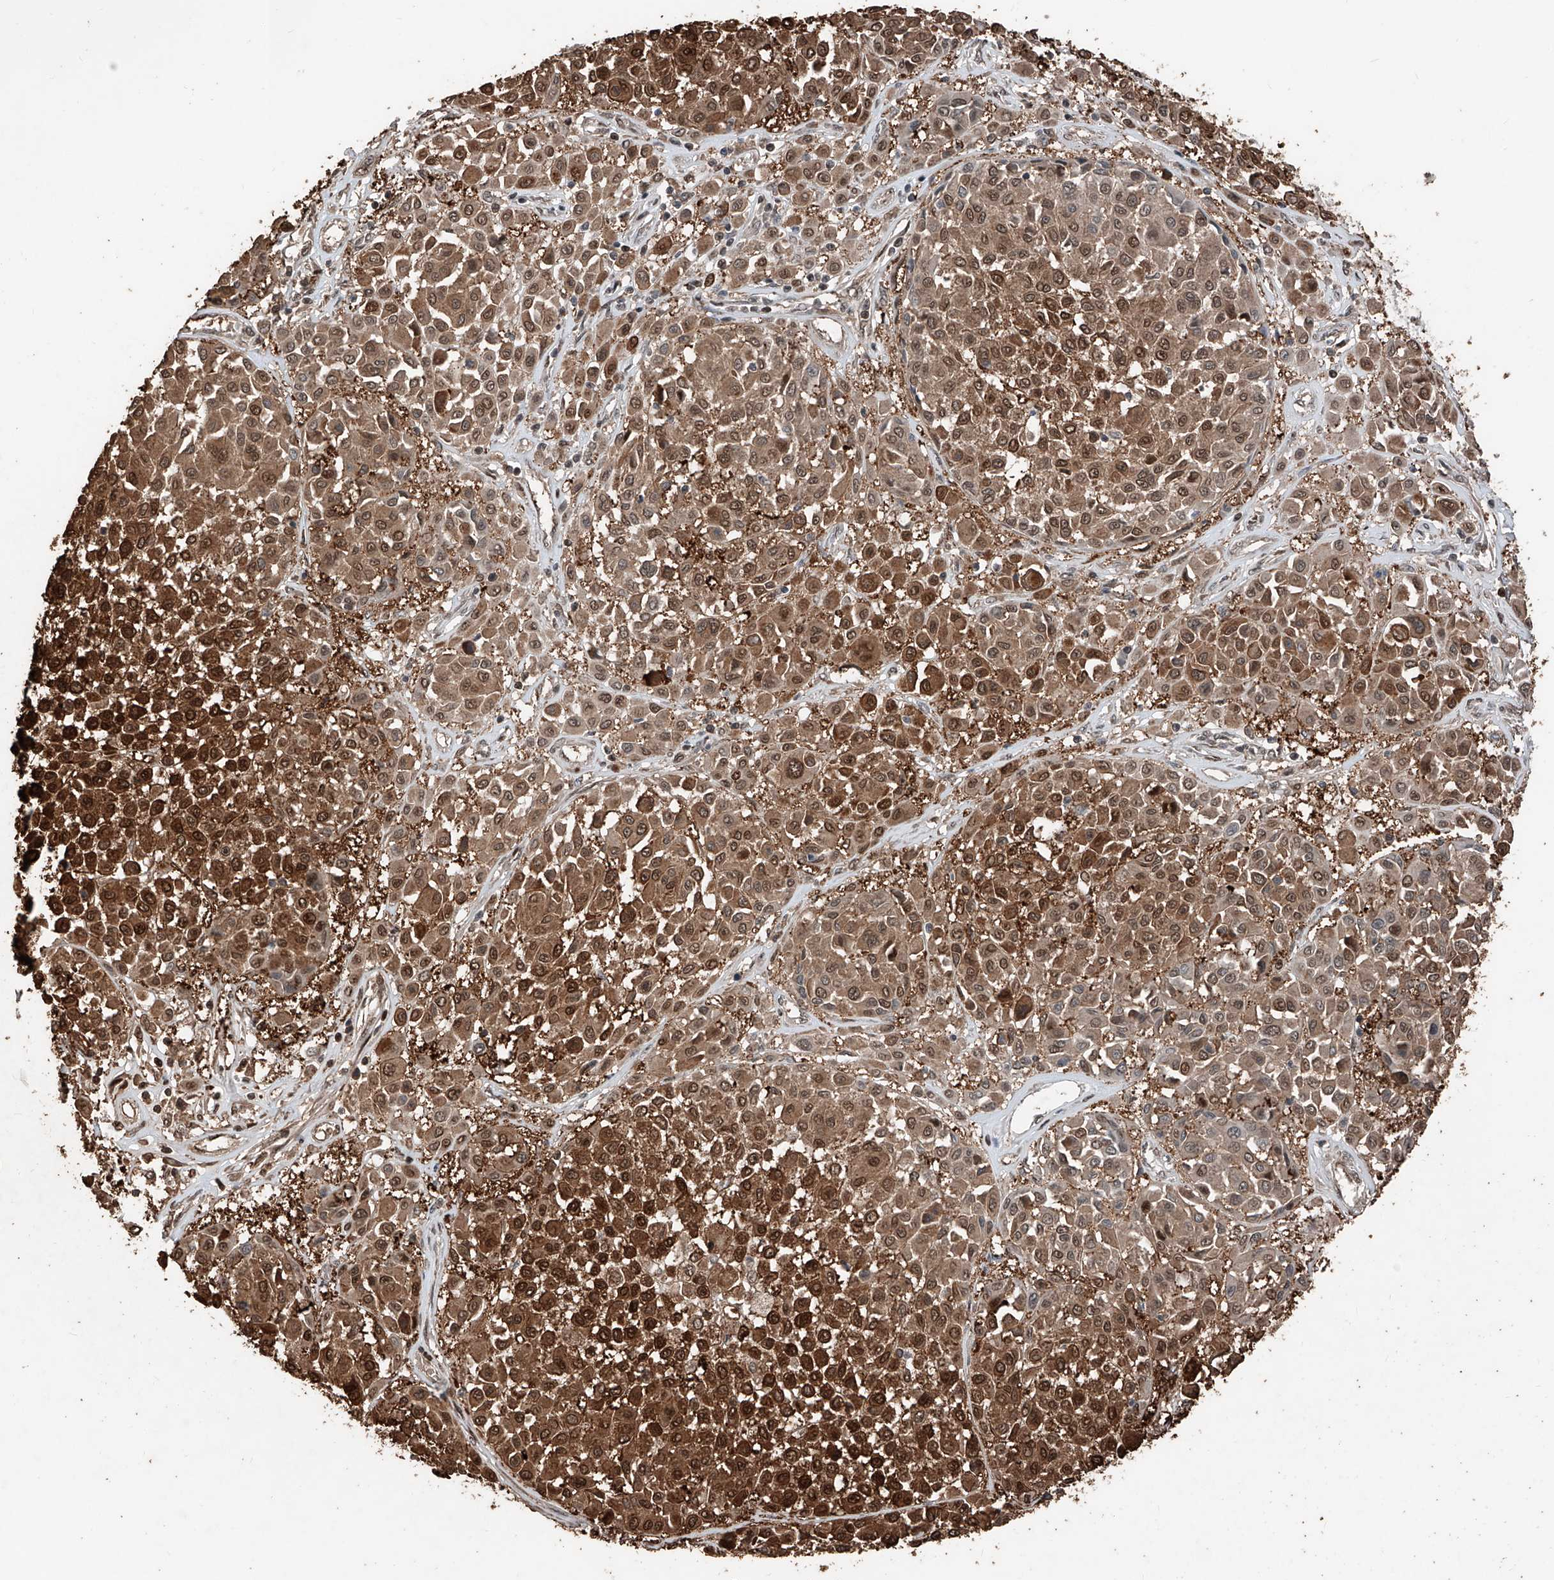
{"staining": {"intensity": "strong", "quantity": ">75%", "location": "cytoplasmic/membranous,nuclear"}, "tissue": "melanoma", "cell_type": "Tumor cells", "image_type": "cancer", "snomed": [{"axis": "morphology", "description": "Malignant melanoma, Metastatic site"}, {"axis": "topography", "description": "Soft tissue"}], "caption": "Immunohistochemistry (IHC) histopathology image of neoplastic tissue: human melanoma stained using immunohistochemistry displays high levels of strong protein expression localized specifically in the cytoplasmic/membranous and nuclear of tumor cells, appearing as a cytoplasmic/membranous and nuclear brown color.", "gene": "RMND1", "patient": {"sex": "male", "age": 41}}